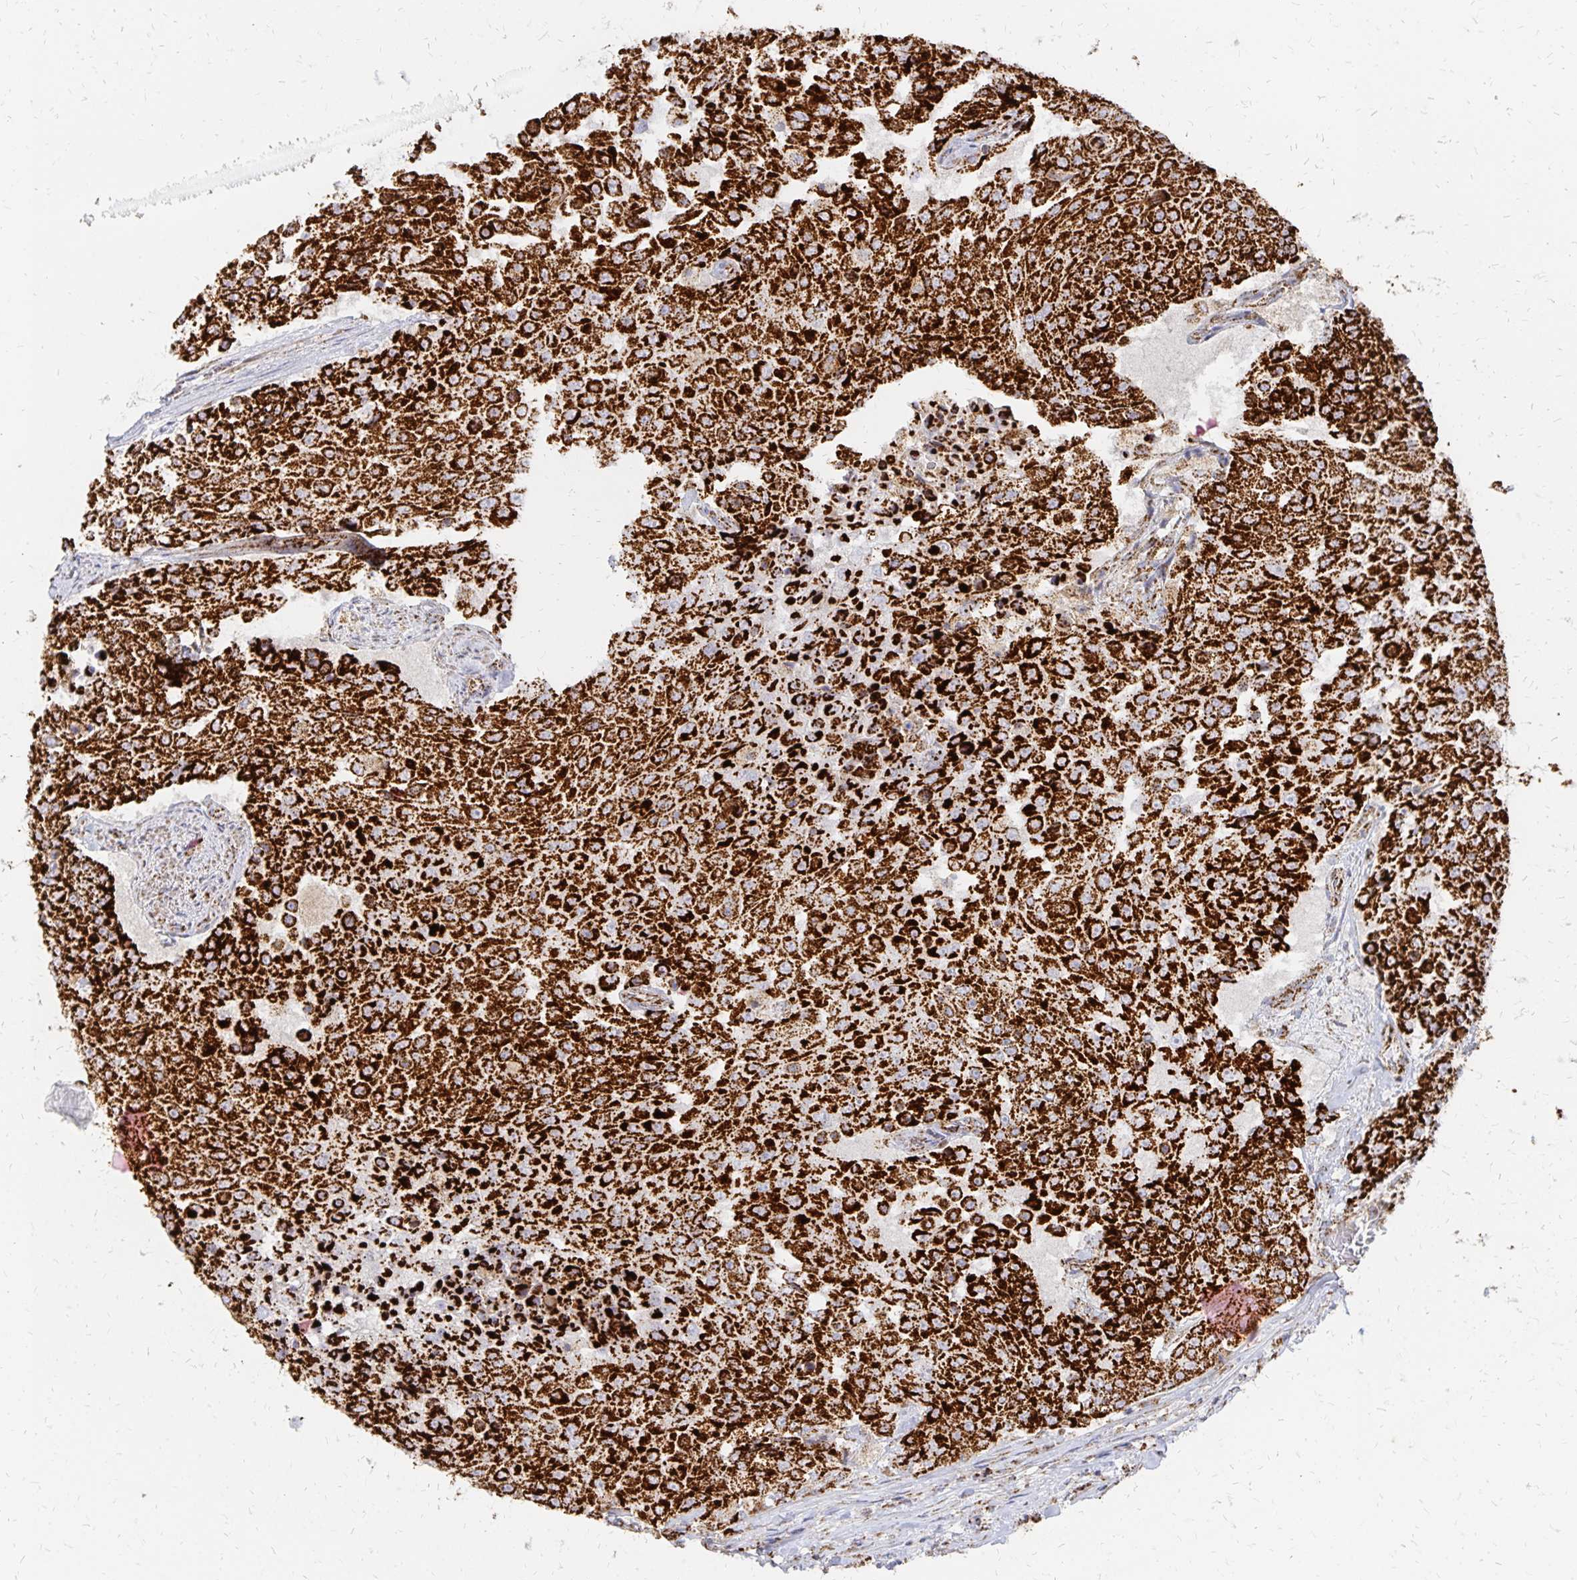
{"staining": {"intensity": "strong", "quantity": ">75%", "location": "cytoplasmic/membranous"}, "tissue": "urothelial cancer", "cell_type": "Tumor cells", "image_type": "cancer", "snomed": [{"axis": "morphology", "description": "Urothelial carcinoma, High grade"}, {"axis": "topography", "description": "Urinary bladder"}], "caption": "Immunohistochemical staining of high-grade urothelial carcinoma exhibits high levels of strong cytoplasmic/membranous protein positivity in approximately >75% of tumor cells.", "gene": "STOML2", "patient": {"sex": "female", "age": 63}}